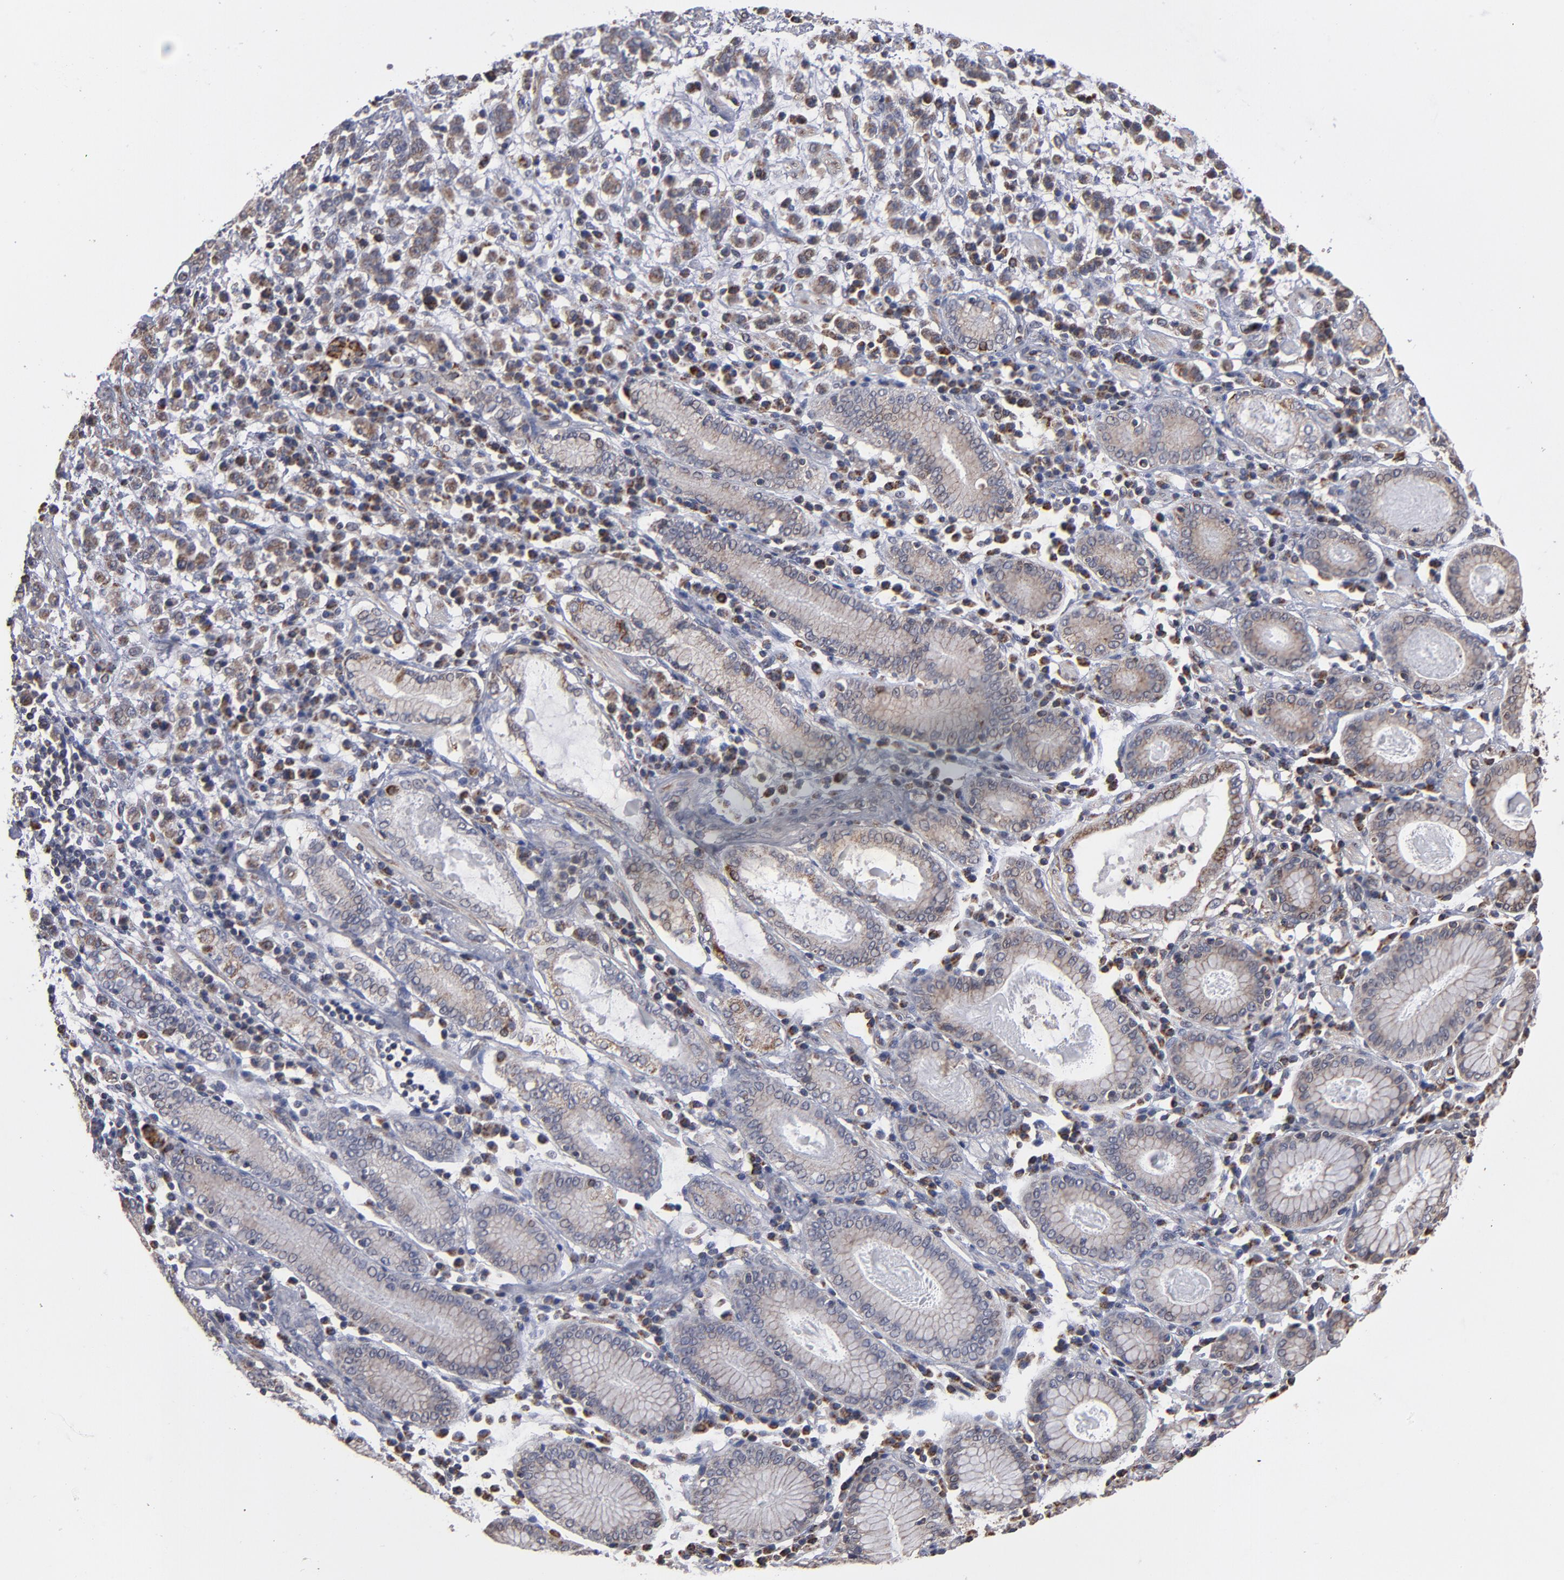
{"staining": {"intensity": "moderate", "quantity": ">75%", "location": "cytoplasmic/membranous"}, "tissue": "stomach cancer", "cell_type": "Tumor cells", "image_type": "cancer", "snomed": [{"axis": "morphology", "description": "Adenocarcinoma, NOS"}, {"axis": "topography", "description": "Stomach, lower"}], "caption": "This micrograph reveals immunohistochemistry staining of adenocarcinoma (stomach), with medium moderate cytoplasmic/membranous positivity in about >75% of tumor cells.", "gene": "MIPOL1", "patient": {"sex": "male", "age": 88}}